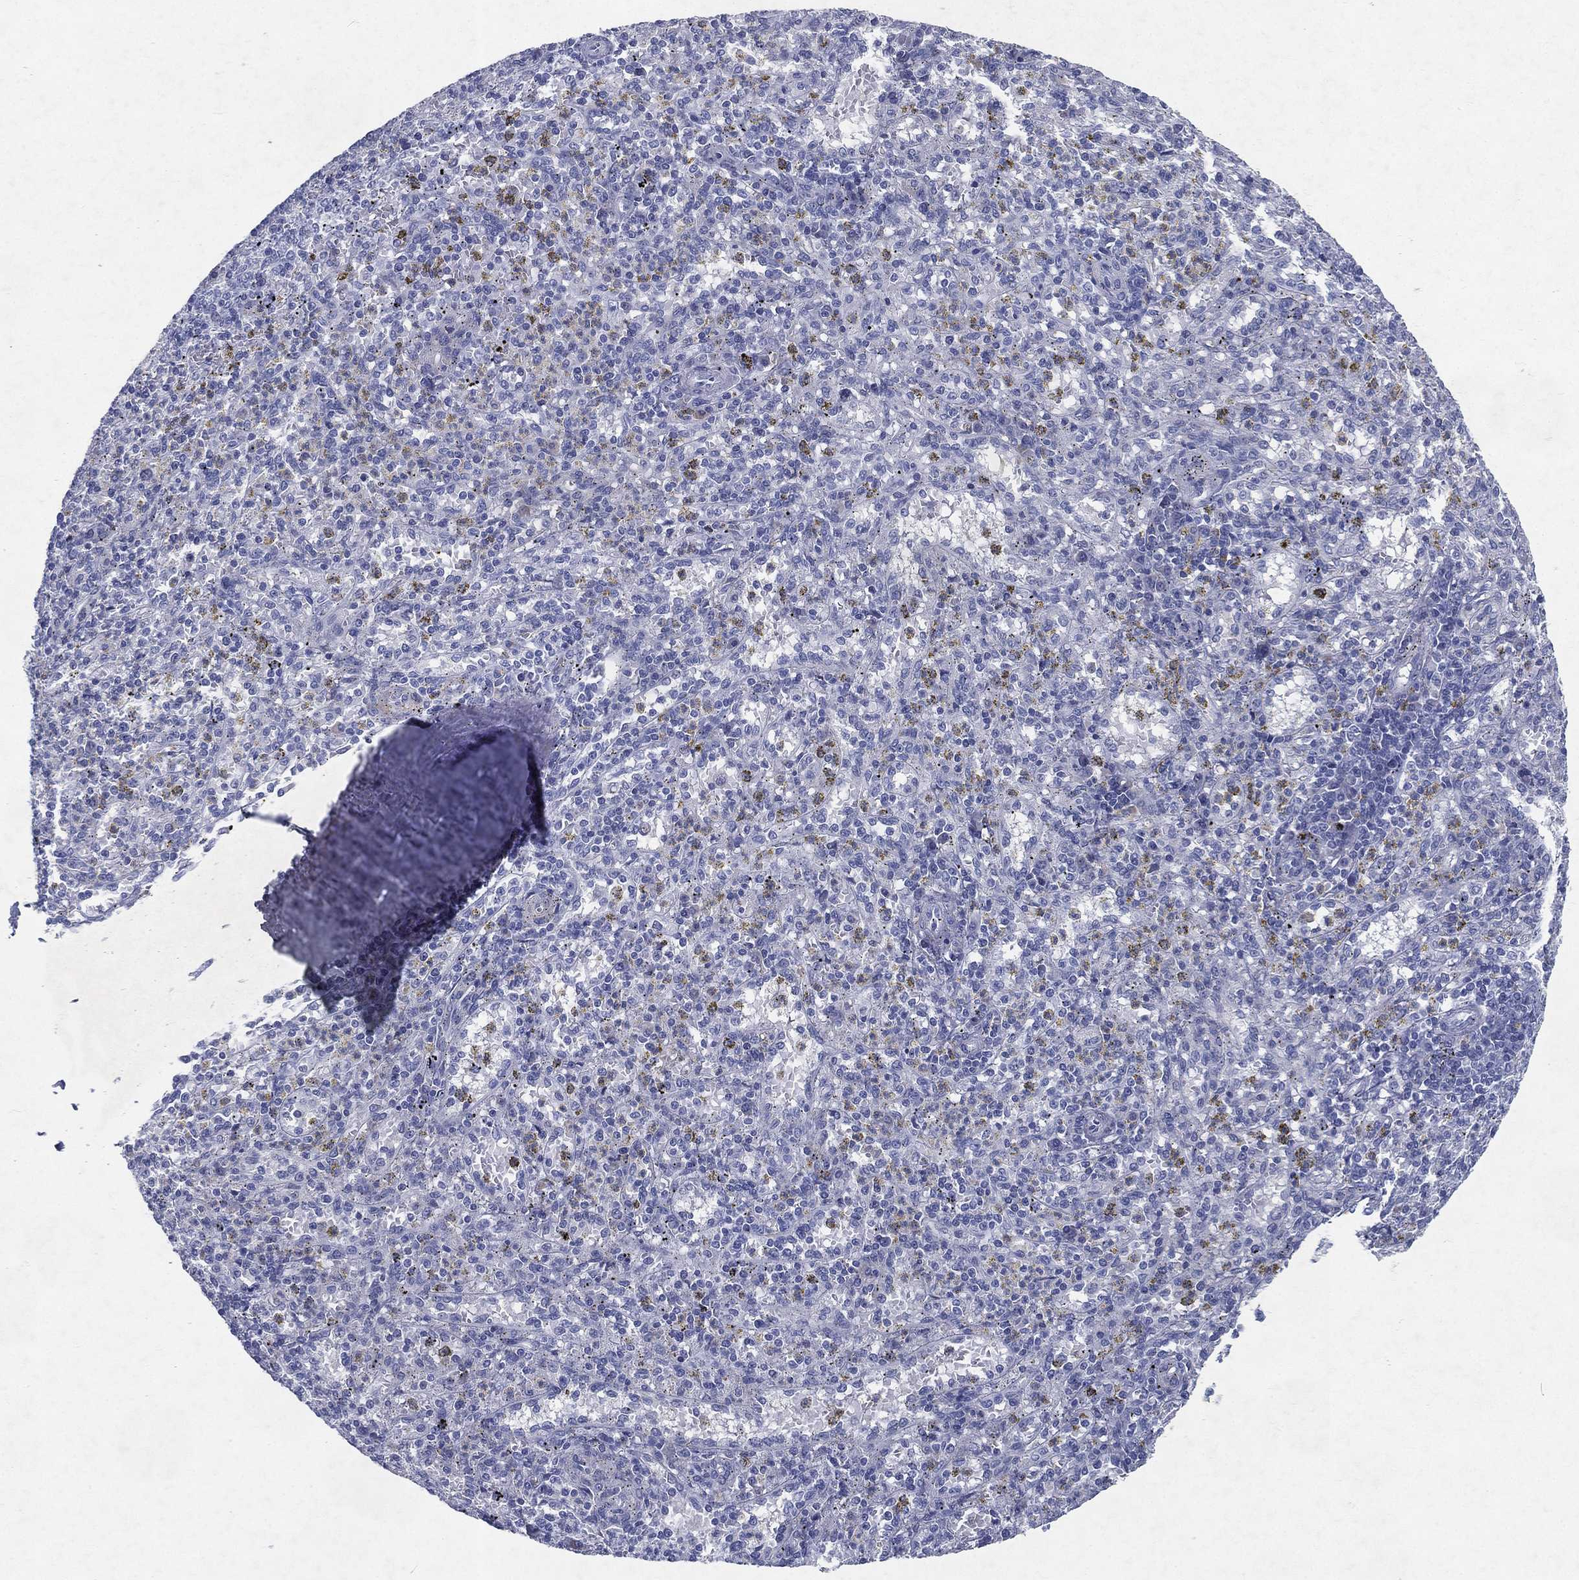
{"staining": {"intensity": "negative", "quantity": "none", "location": "none"}, "tissue": "spleen", "cell_type": "Cells in red pulp", "image_type": "normal", "snomed": [{"axis": "morphology", "description": "Normal tissue, NOS"}, {"axis": "topography", "description": "Spleen"}], "caption": "Human spleen stained for a protein using IHC demonstrates no positivity in cells in red pulp.", "gene": "RGS13", "patient": {"sex": "male", "age": 60}}